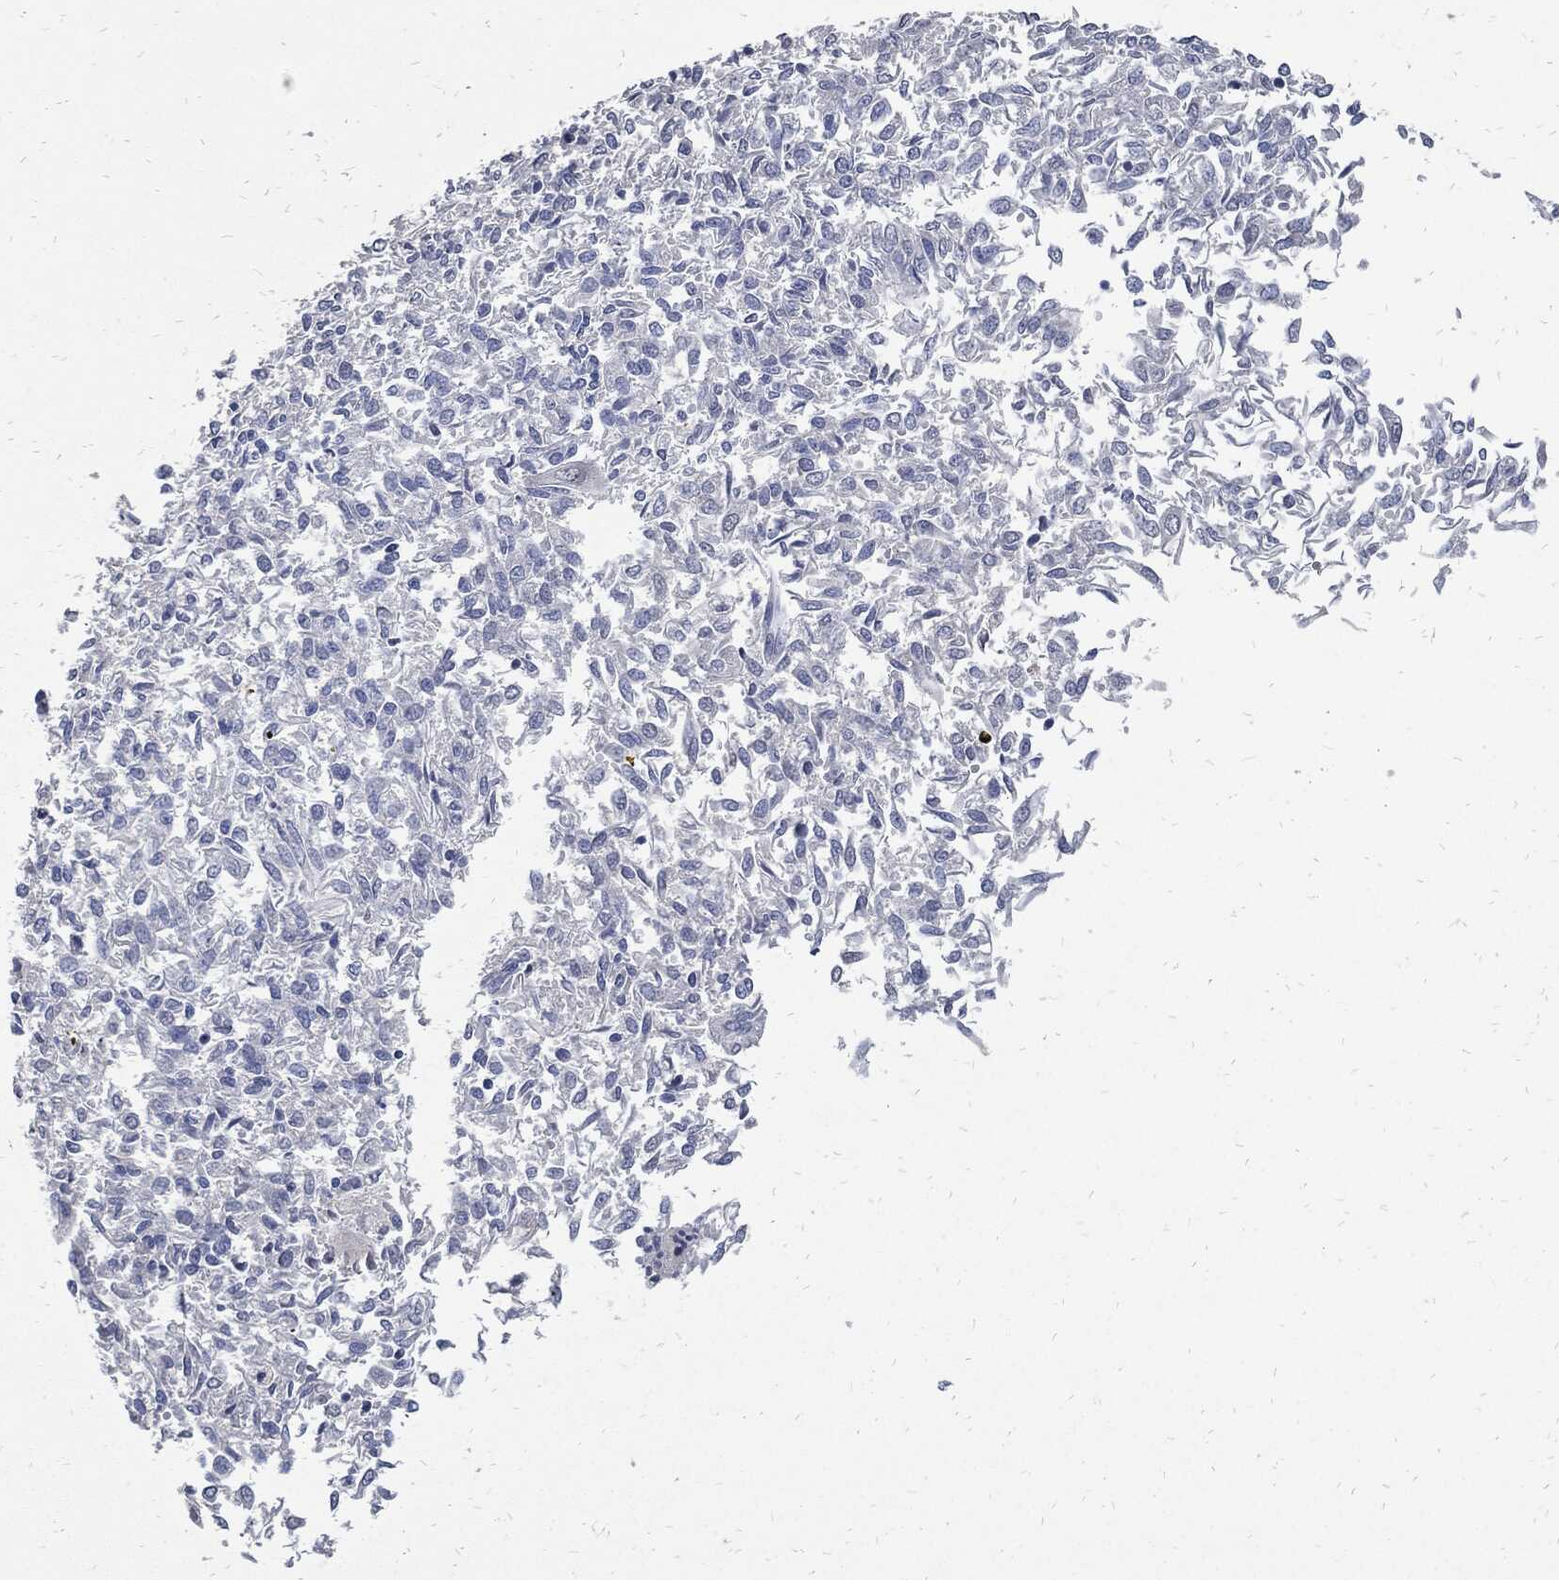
{"staining": {"intensity": "negative", "quantity": "none", "location": "none"}, "tissue": "endometrial cancer", "cell_type": "Tumor cells", "image_type": "cancer", "snomed": [{"axis": "morphology", "description": "Adenocarcinoma, NOS"}, {"axis": "topography", "description": "Endometrium"}], "caption": "IHC of human endometrial cancer (adenocarcinoma) shows no positivity in tumor cells.", "gene": "JUN", "patient": {"sex": "female", "age": 58}}